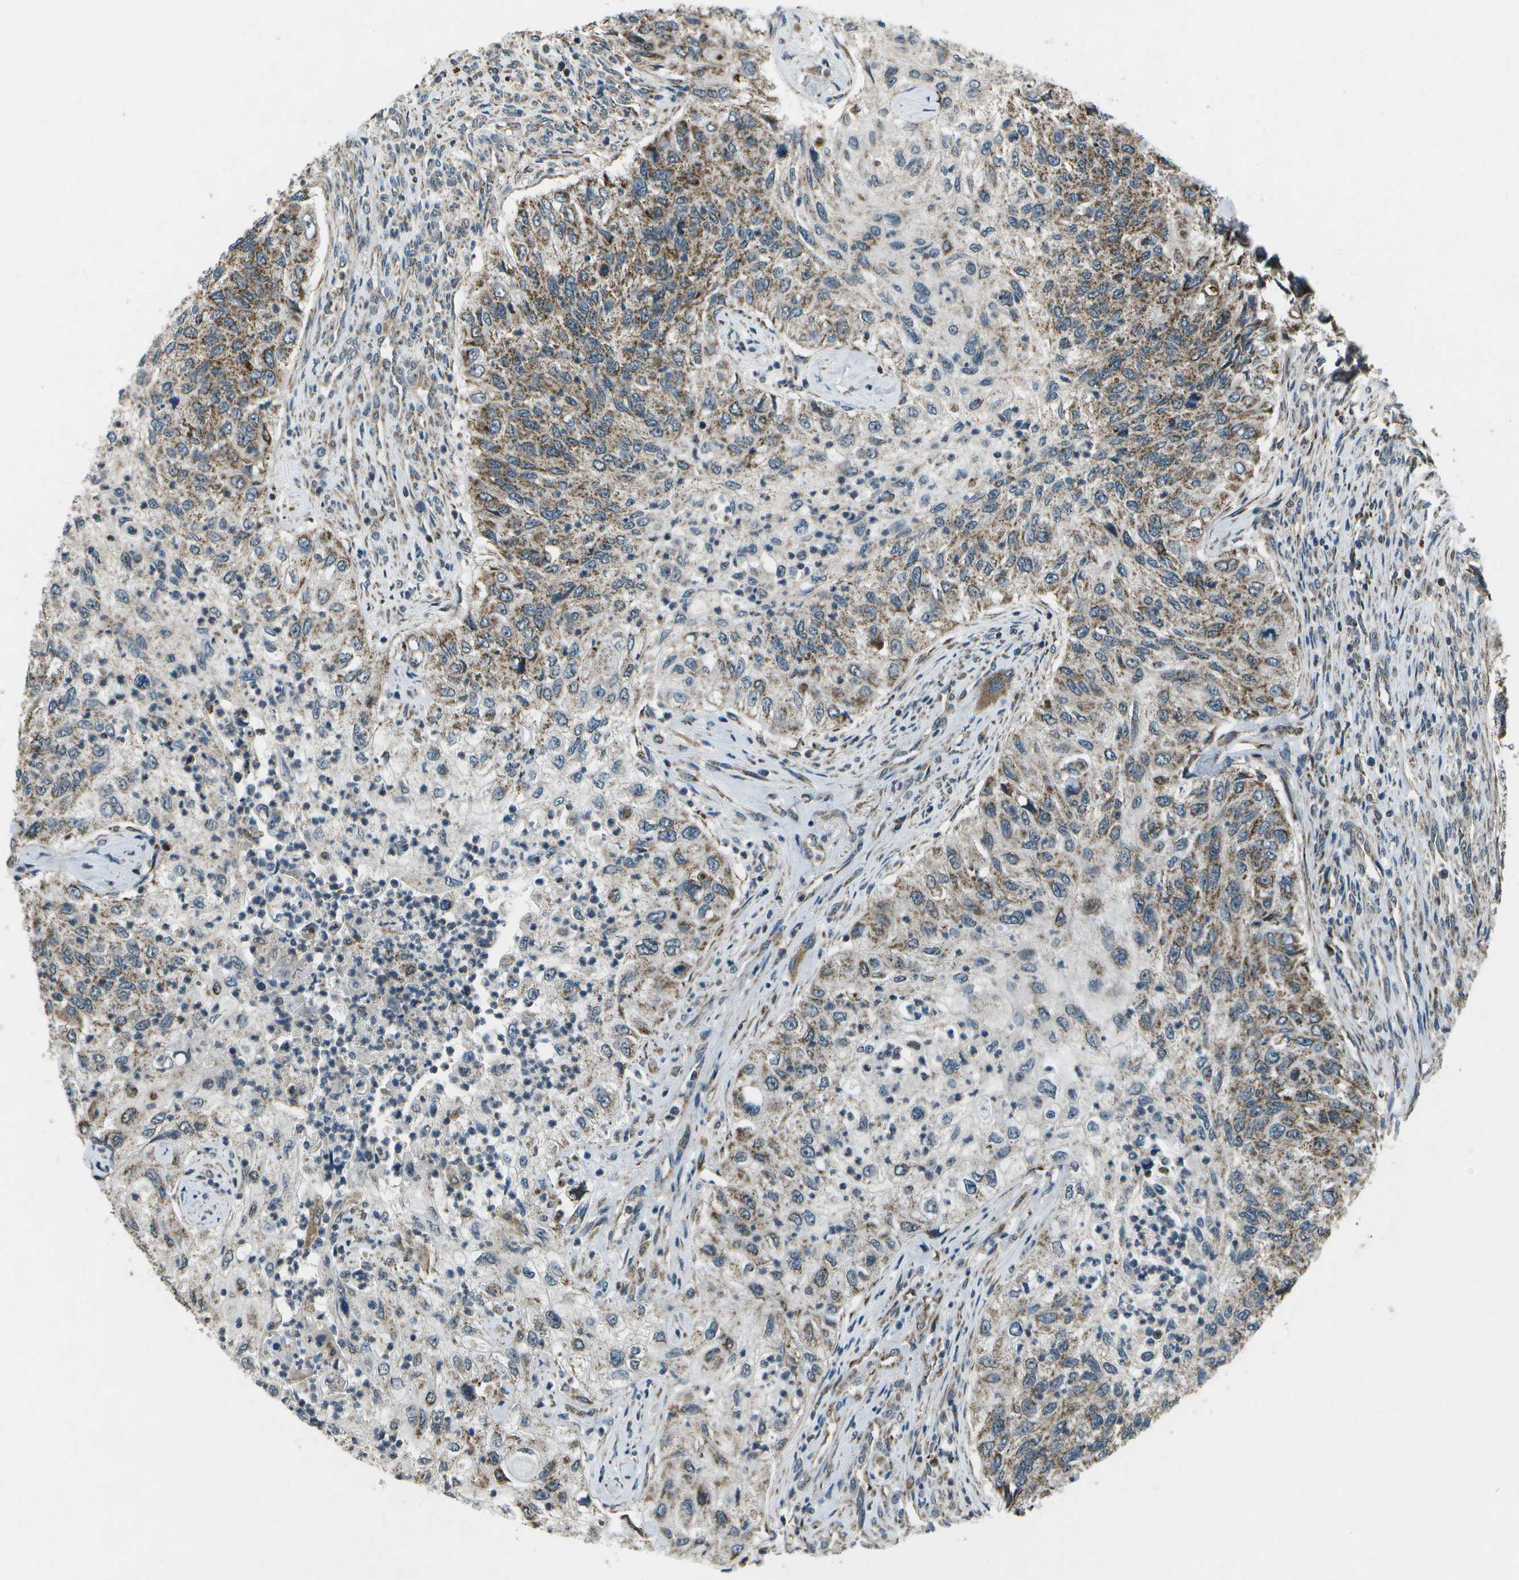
{"staining": {"intensity": "moderate", "quantity": "25%-75%", "location": "cytoplasmic/membranous"}, "tissue": "urothelial cancer", "cell_type": "Tumor cells", "image_type": "cancer", "snomed": [{"axis": "morphology", "description": "Urothelial carcinoma, High grade"}, {"axis": "topography", "description": "Urinary bladder"}], "caption": "An image showing moderate cytoplasmic/membranous positivity in about 25%-75% of tumor cells in urothelial cancer, as visualized by brown immunohistochemical staining.", "gene": "EIF2AK1", "patient": {"sex": "female", "age": 60}}